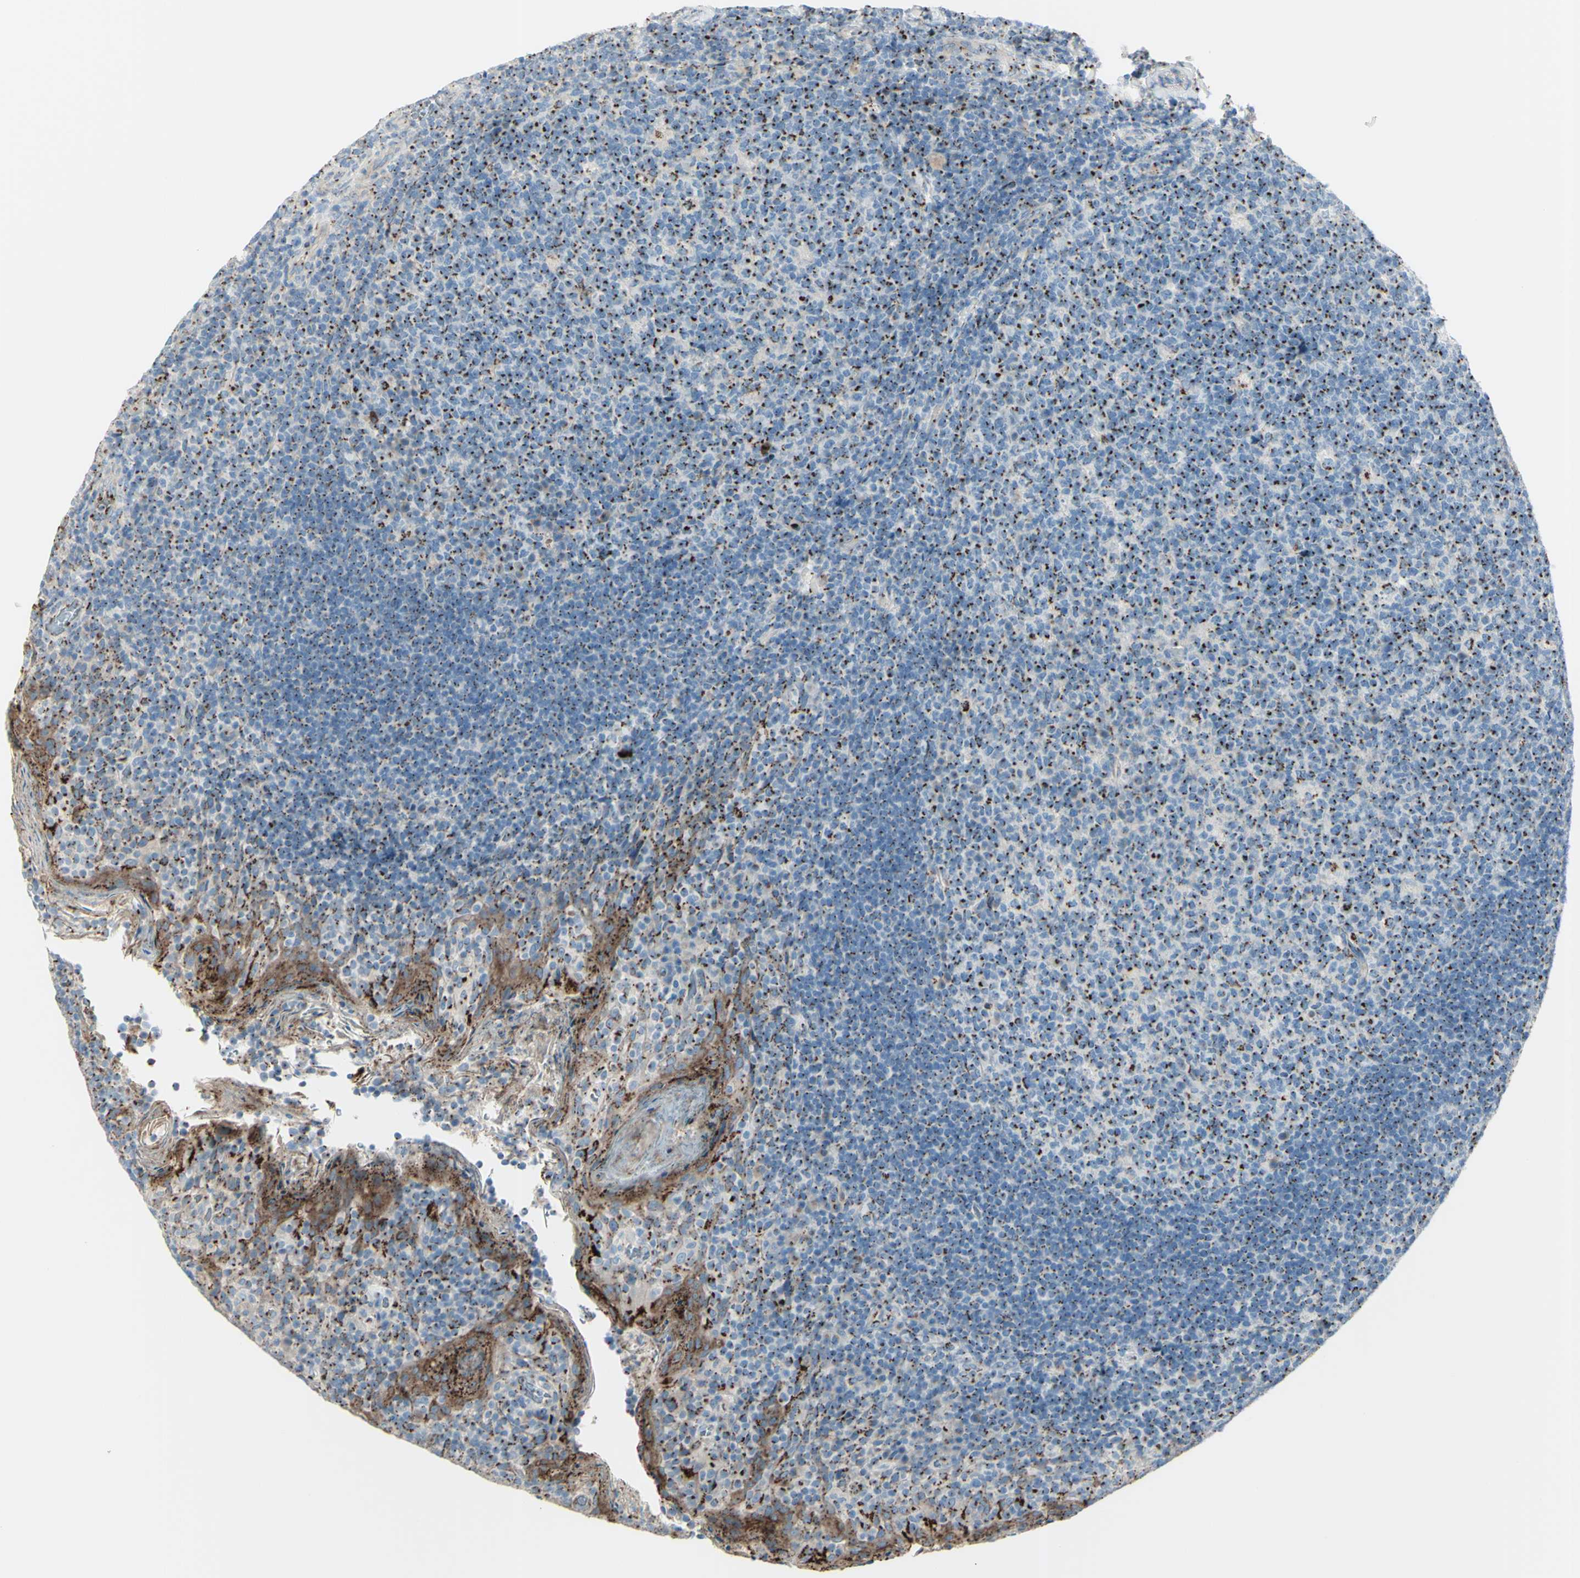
{"staining": {"intensity": "strong", "quantity": ">75%", "location": "cytoplasmic/membranous"}, "tissue": "tonsil", "cell_type": "Germinal center cells", "image_type": "normal", "snomed": [{"axis": "morphology", "description": "Normal tissue, NOS"}, {"axis": "topography", "description": "Tonsil"}], "caption": "Brown immunohistochemical staining in benign tonsil demonstrates strong cytoplasmic/membranous expression in about >75% of germinal center cells.", "gene": "B4GALT1", "patient": {"sex": "male", "age": 17}}